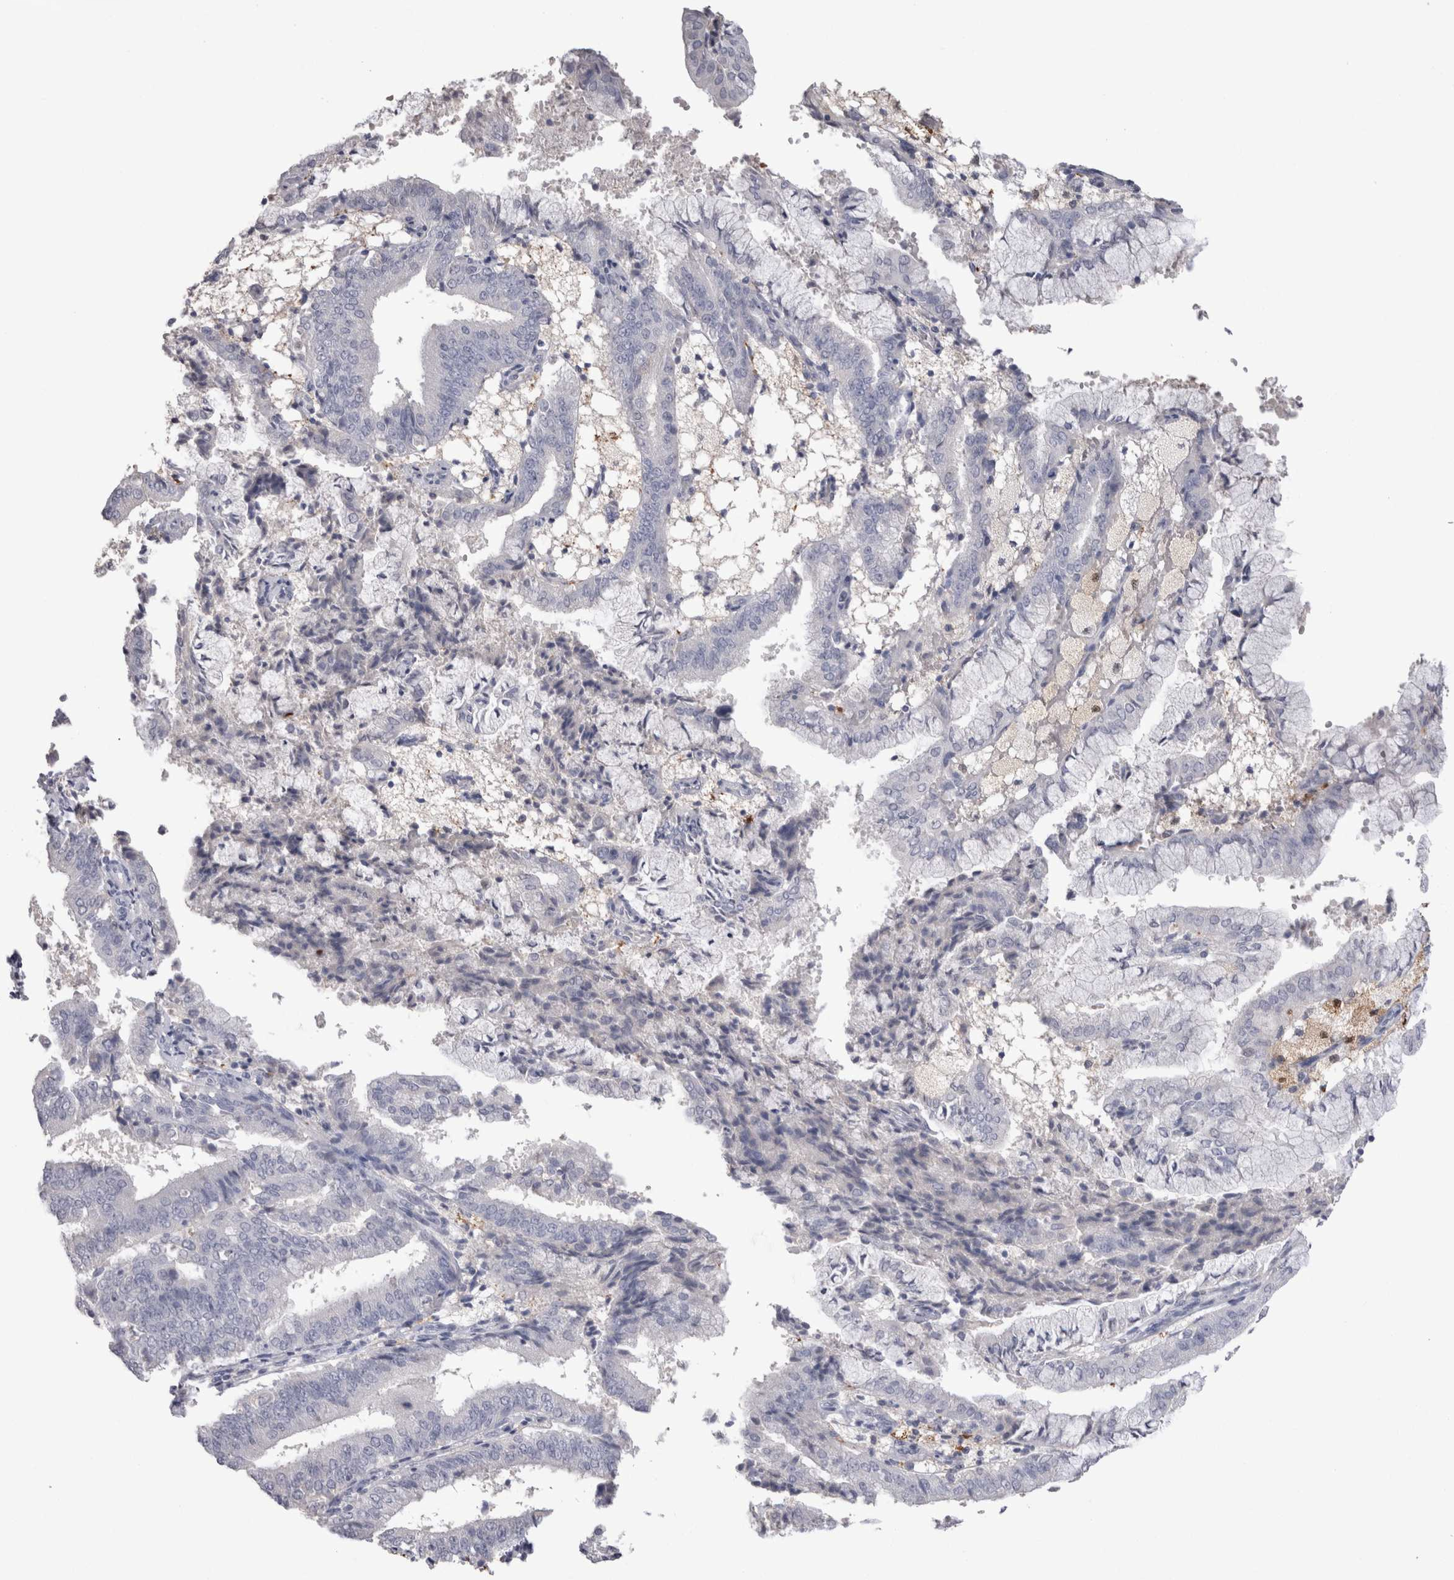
{"staining": {"intensity": "negative", "quantity": "none", "location": "none"}, "tissue": "endometrial cancer", "cell_type": "Tumor cells", "image_type": "cancer", "snomed": [{"axis": "morphology", "description": "Adenocarcinoma, NOS"}, {"axis": "topography", "description": "Endometrium"}], "caption": "A micrograph of human endometrial cancer (adenocarcinoma) is negative for staining in tumor cells.", "gene": "SUCNR1", "patient": {"sex": "female", "age": 63}}